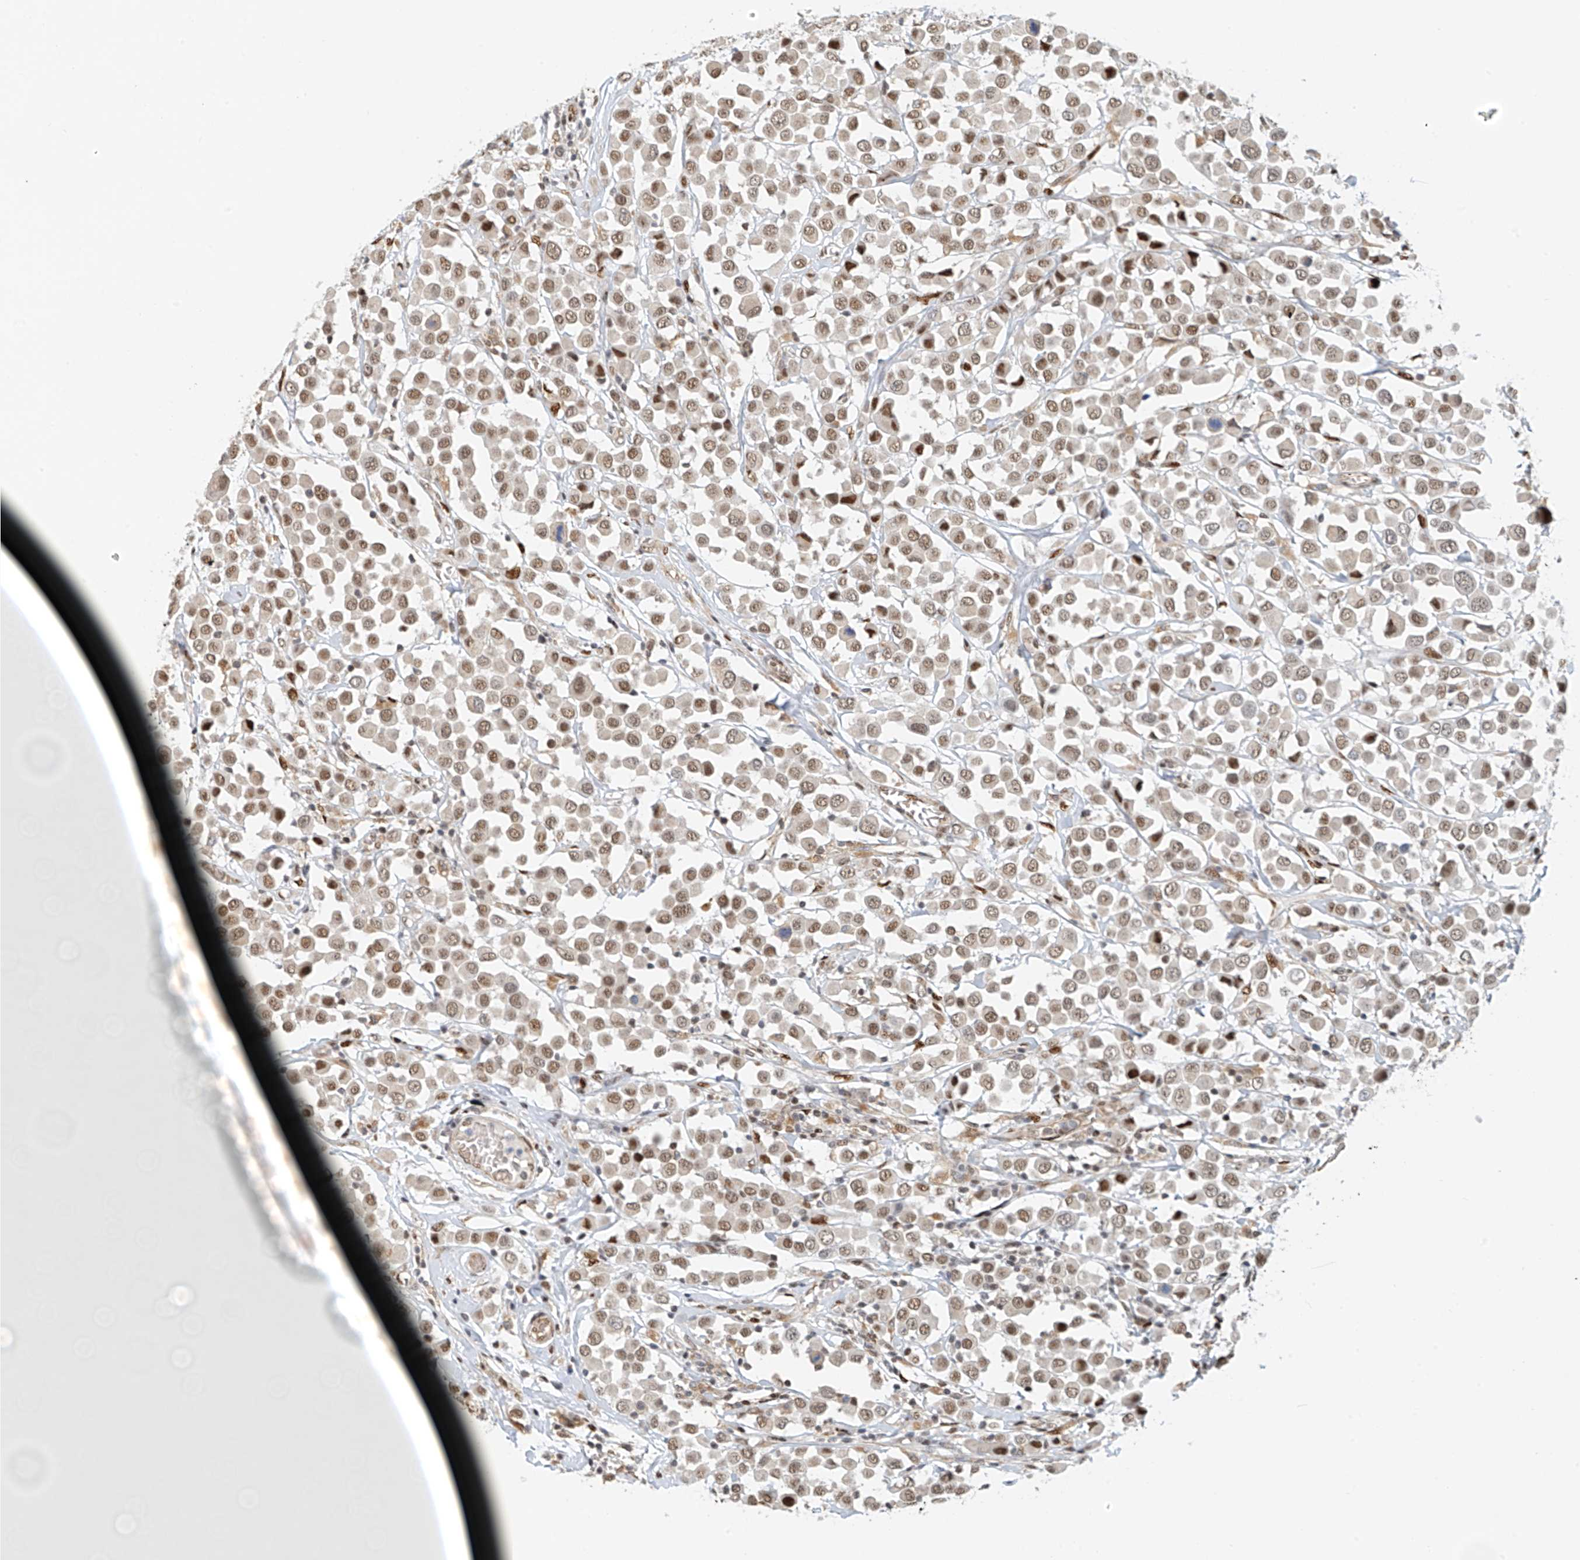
{"staining": {"intensity": "moderate", "quantity": ">75%", "location": "nuclear"}, "tissue": "breast cancer", "cell_type": "Tumor cells", "image_type": "cancer", "snomed": [{"axis": "morphology", "description": "Duct carcinoma"}, {"axis": "topography", "description": "Breast"}], "caption": "IHC (DAB) staining of breast intraductal carcinoma displays moderate nuclear protein staining in about >75% of tumor cells.", "gene": "ZNF514", "patient": {"sex": "female", "age": 61}}